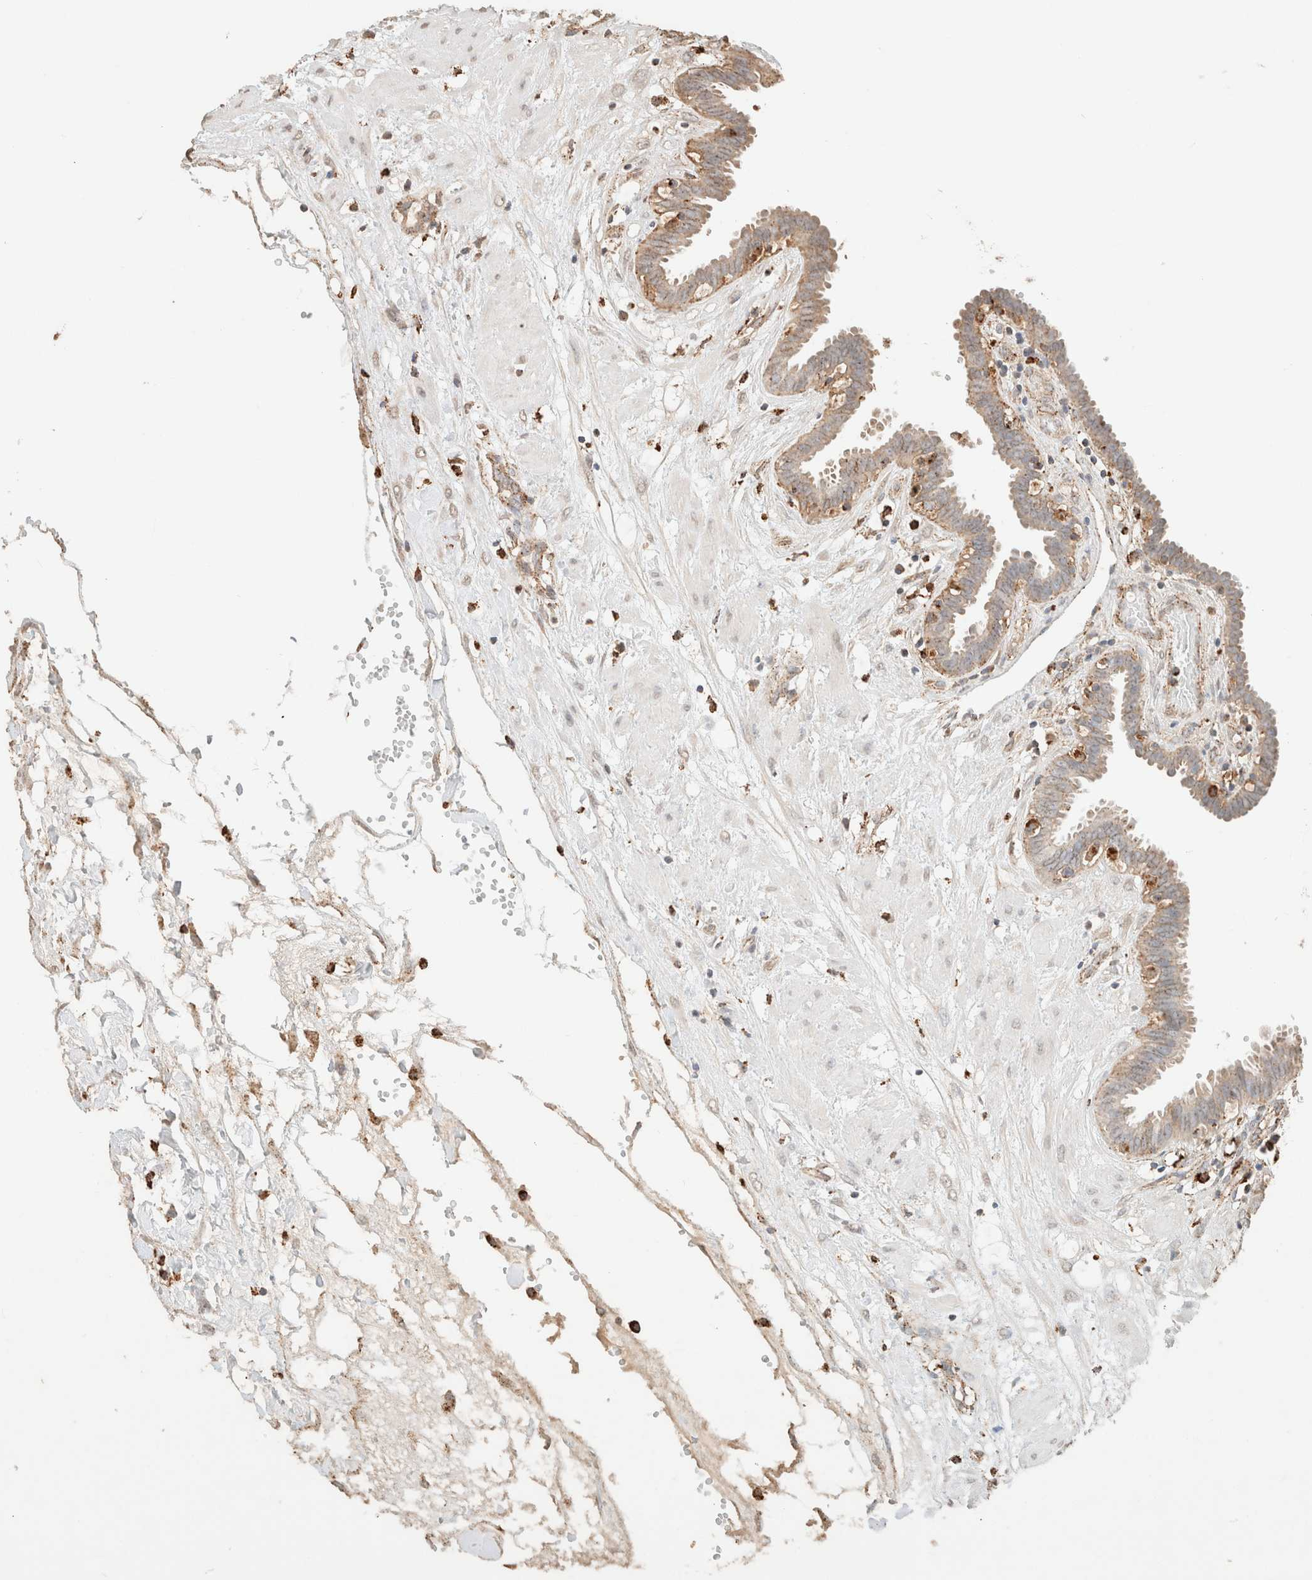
{"staining": {"intensity": "moderate", "quantity": ">75%", "location": "cytoplasmic/membranous"}, "tissue": "fallopian tube", "cell_type": "Glandular cells", "image_type": "normal", "snomed": [{"axis": "morphology", "description": "Normal tissue, NOS"}, {"axis": "topography", "description": "Fallopian tube"}, {"axis": "topography", "description": "Placenta"}], "caption": "DAB (3,3'-diaminobenzidine) immunohistochemical staining of benign fallopian tube displays moderate cytoplasmic/membranous protein expression in about >75% of glandular cells. (DAB IHC, brown staining for protein, blue staining for nuclei).", "gene": "CTSC", "patient": {"sex": "female", "age": 32}}